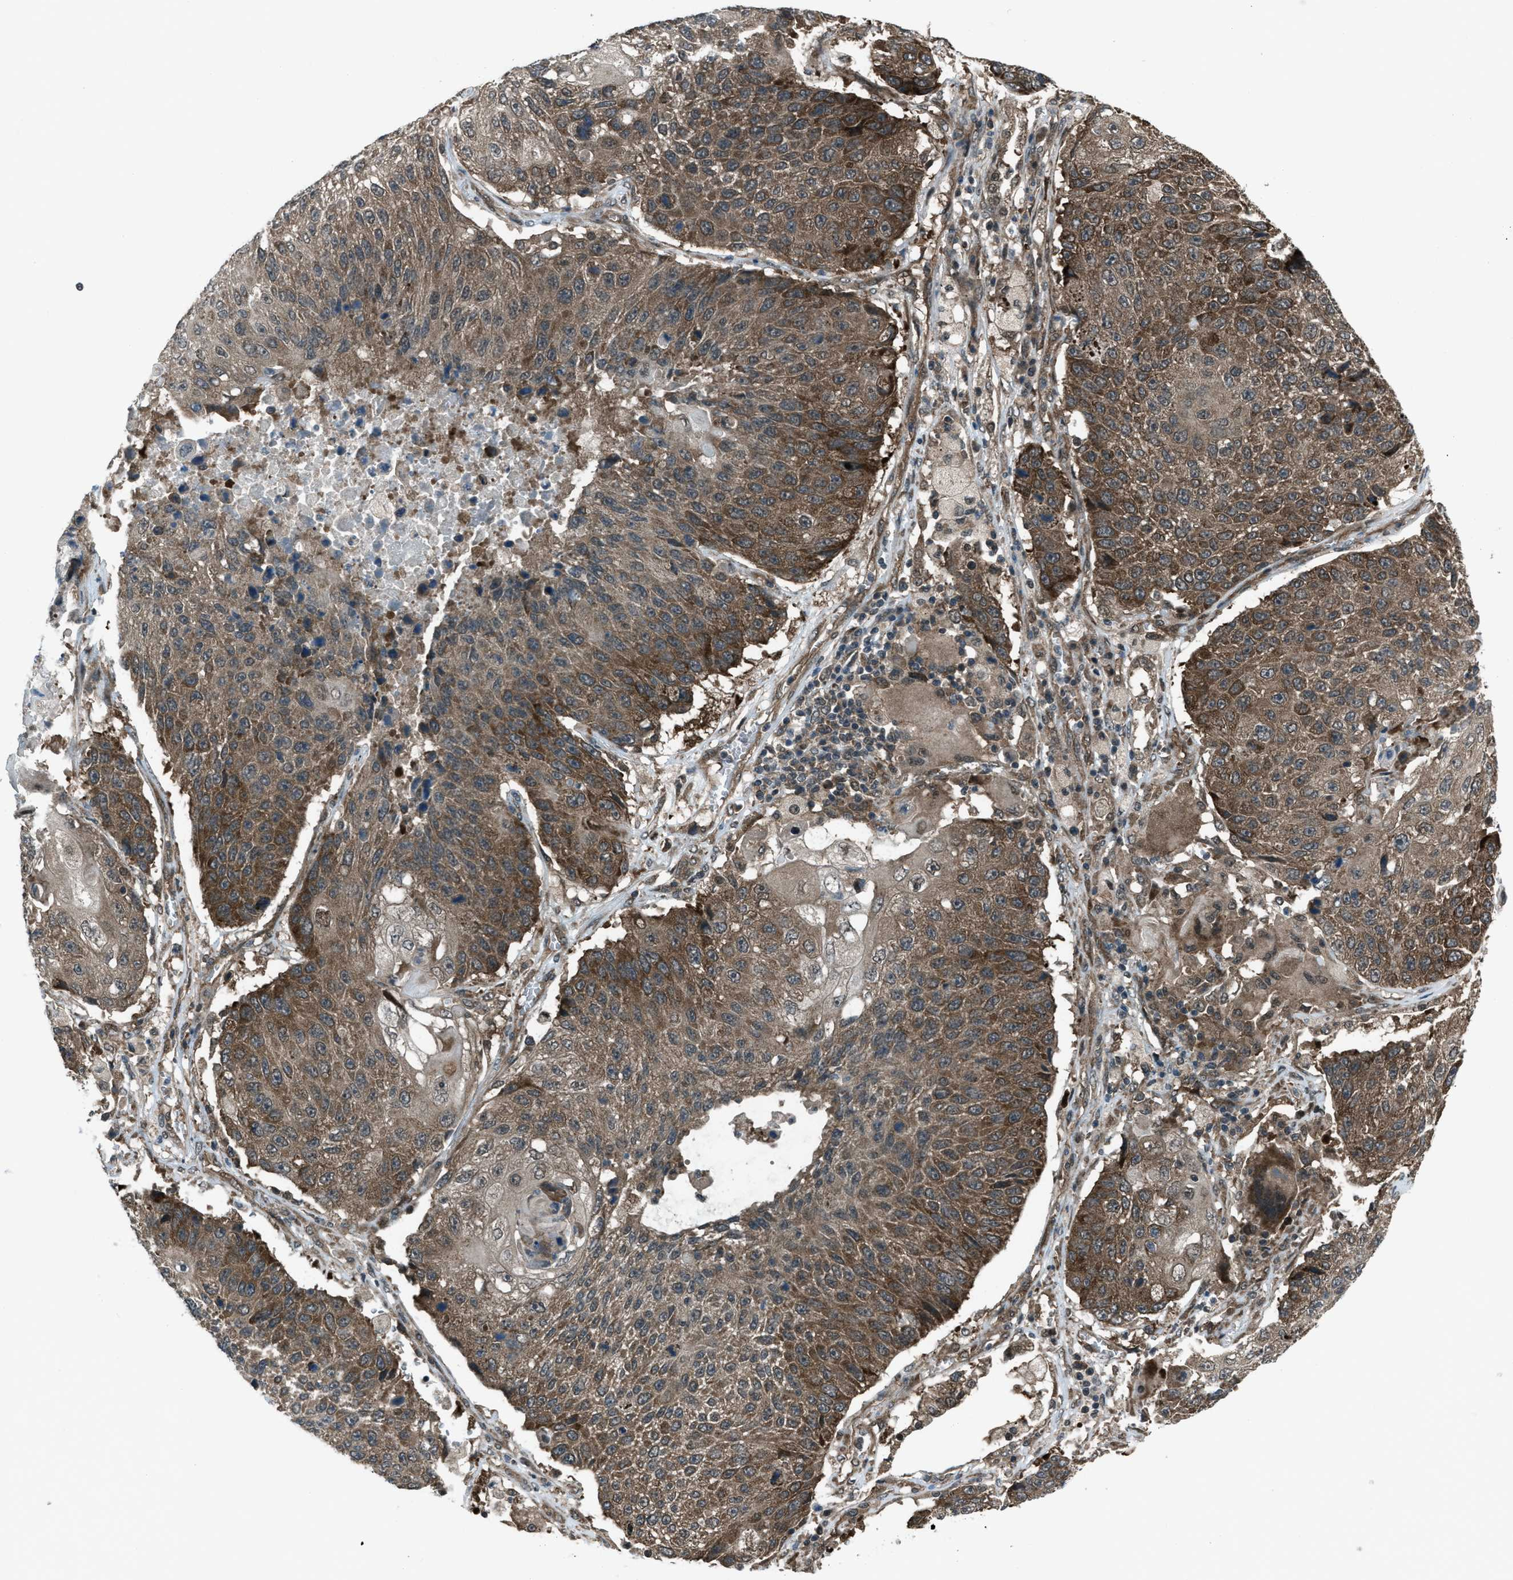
{"staining": {"intensity": "strong", "quantity": "25%-75%", "location": "cytoplasmic/membranous"}, "tissue": "lung cancer", "cell_type": "Tumor cells", "image_type": "cancer", "snomed": [{"axis": "morphology", "description": "Squamous cell carcinoma, NOS"}, {"axis": "topography", "description": "Lung"}], "caption": "Lung squamous cell carcinoma stained with a protein marker reveals strong staining in tumor cells.", "gene": "ASAP2", "patient": {"sex": "male", "age": 61}}